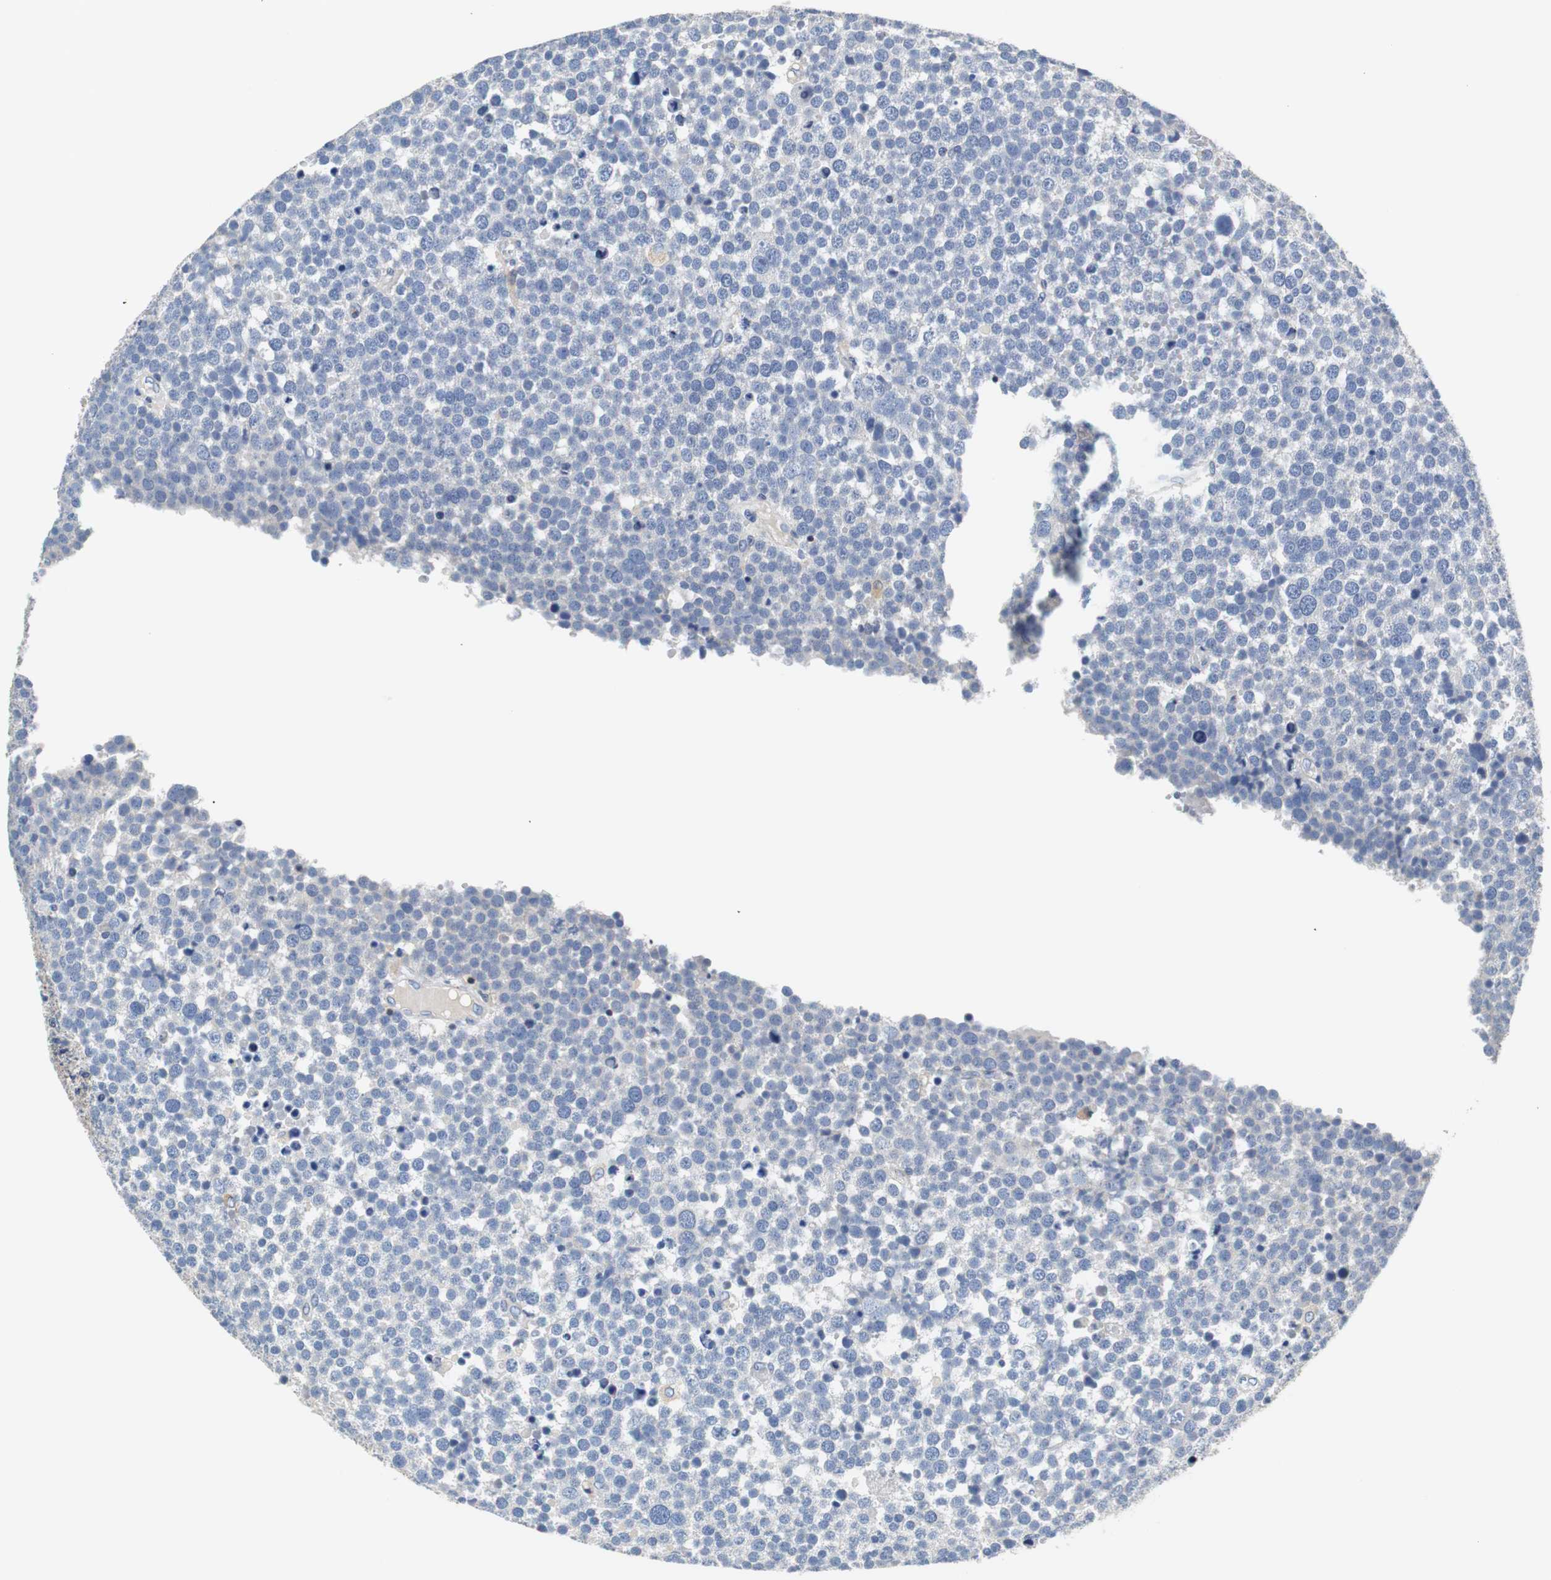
{"staining": {"intensity": "negative", "quantity": "none", "location": "none"}, "tissue": "testis cancer", "cell_type": "Tumor cells", "image_type": "cancer", "snomed": [{"axis": "morphology", "description": "Seminoma, NOS"}, {"axis": "topography", "description": "Testis"}], "caption": "This is an immunohistochemistry (IHC) micrograph of testis cancer (seminoma). There is no positivity in tumor cells.", "gene": "VAMP8", "patient": {"sex": "male", "age": 71}}